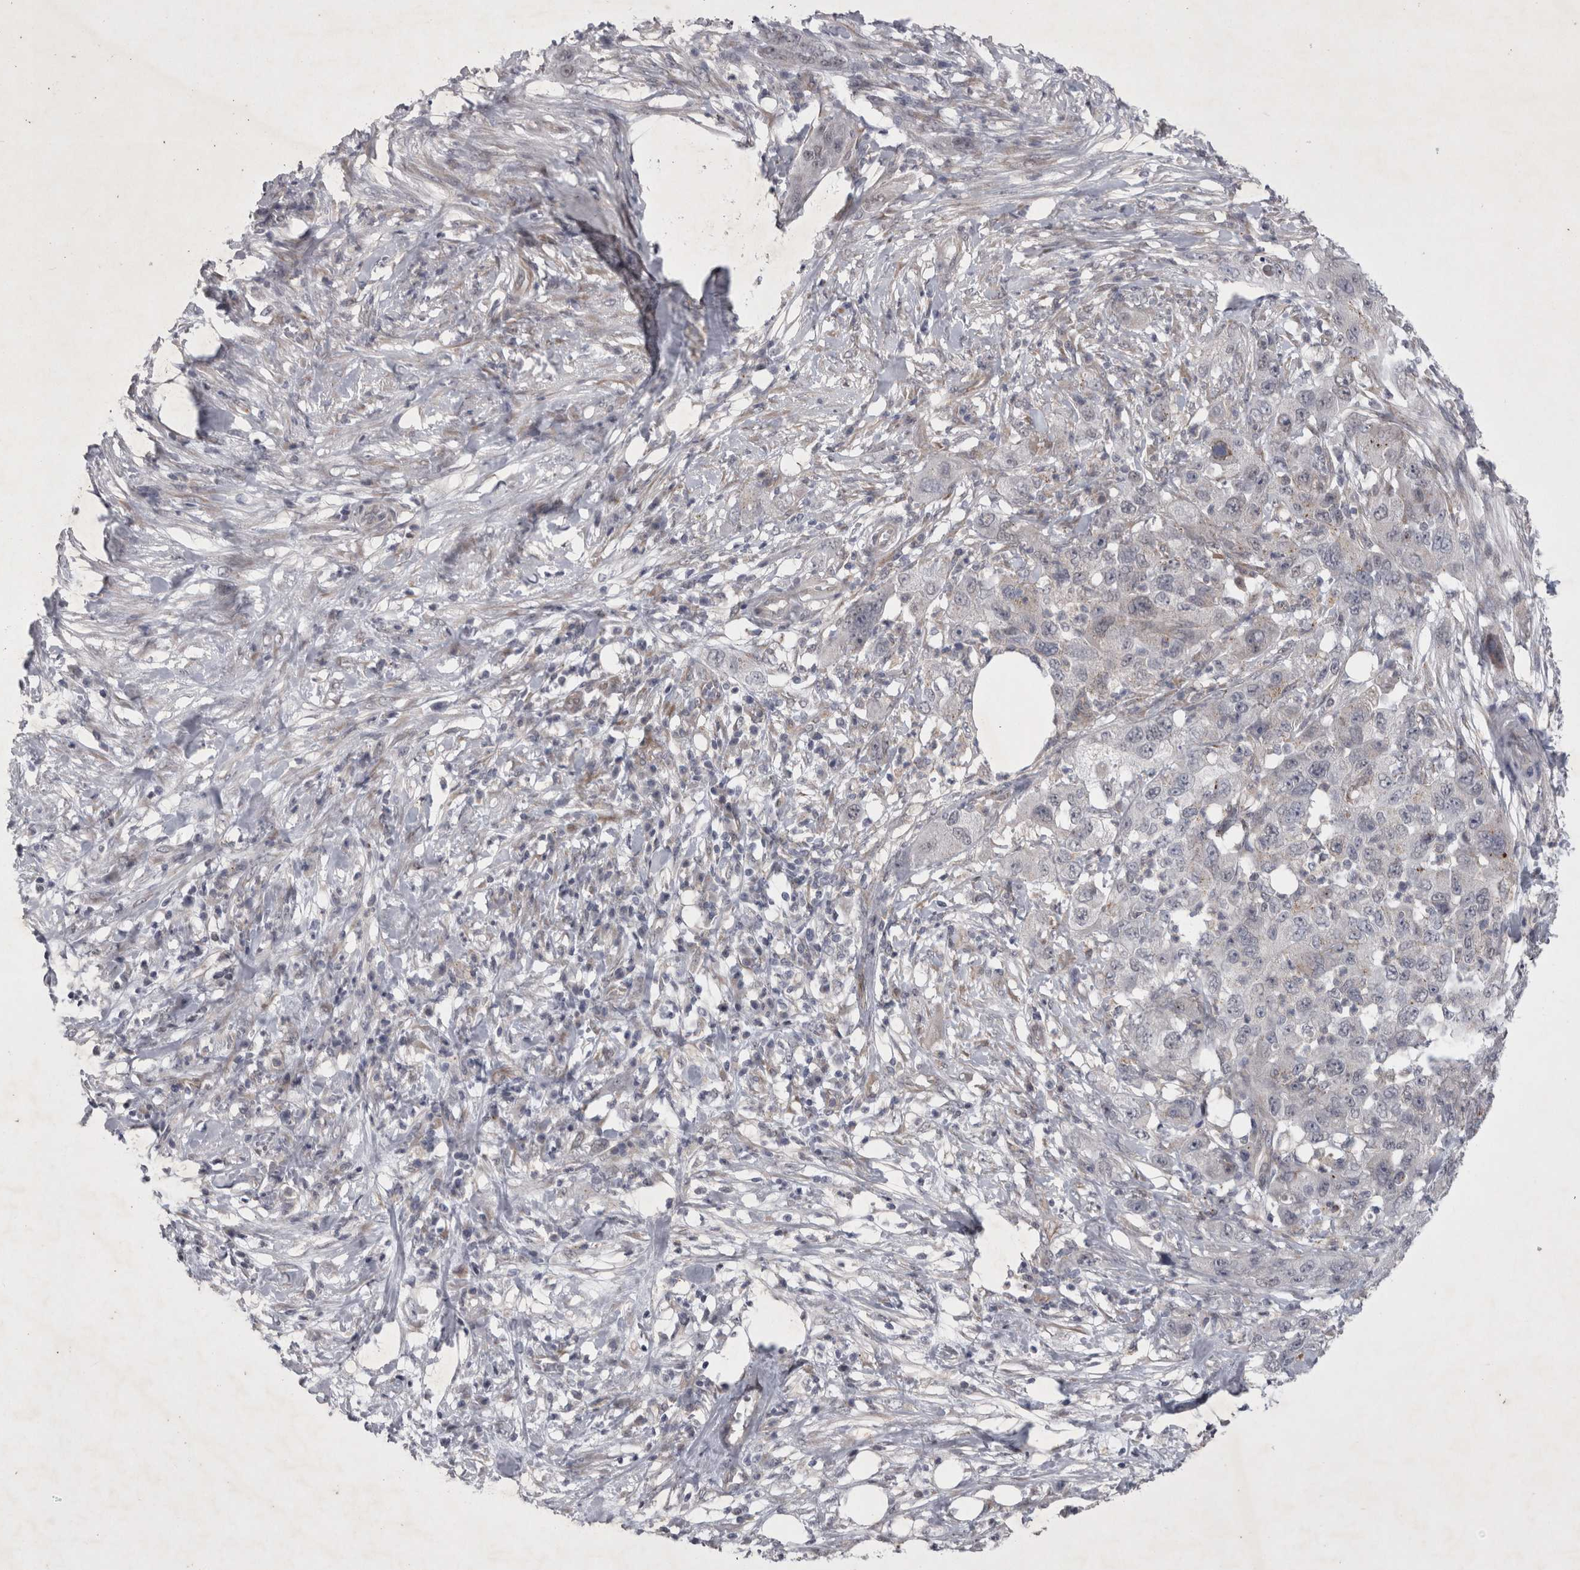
{"staining": {"intensity": "negative", "quantity": "none", "location": "none"}, "tissue": "pancreatic cancer", "cell_type": "Tumor cells", "image_type": "cancer", "snomed": [{"axis": "morphology", "description": "Adenocarcinoma, NOS"}, {"axis": "topography", "description": "Pancreas"}], "caption": "Immunohistochemistry (IHC) histopathology image of neoplastic tissue: pancreatic cancer (adenocarcinoma) stained with DAB exhibits no significant protein staining in tumor cells. The staining is performed using DAB brown chromogen with nuclei counter-stained in using hematoxylin.", "gene": "PARP11", "patient": {"sex": "female", "age": 78}}